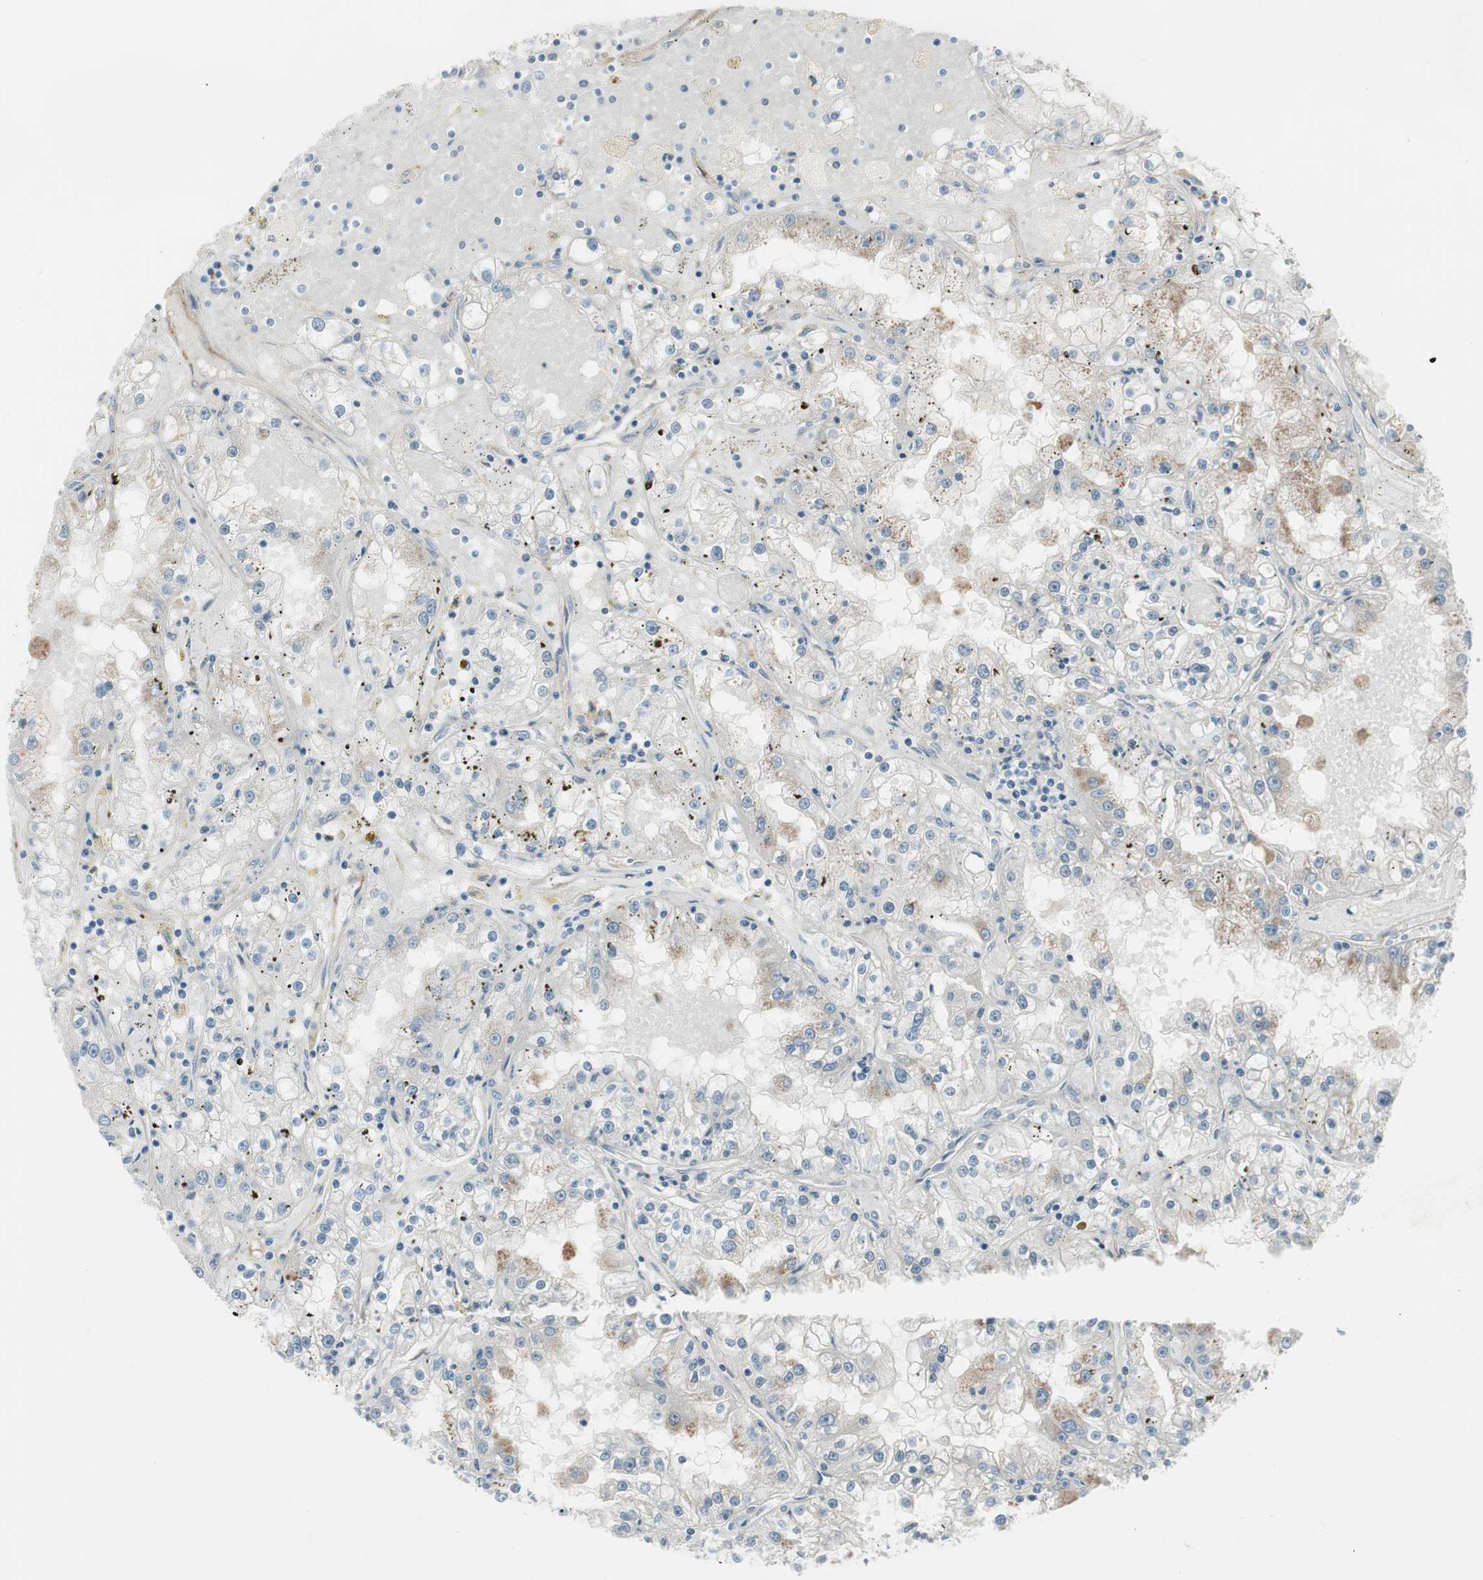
{"staining": {"intensity": "weak", "quantity": "<25%", "location": "cytoplasmic/membranous"}, "tissue": "renal cancer", "cell_type": "Tumor cells", "image_type": "cancer", "snomed": [{"axis": "morphology", "description": "Adenocarcinoma, NOS"}, {"axis": "topography", "description": "Kidney"}], "caption": "Tumor cells show no significant positivity in renal cancer (adenocarcinoma).", "gene": "CACNA2D1", "patient": {"sex": "male", "age": 56}}